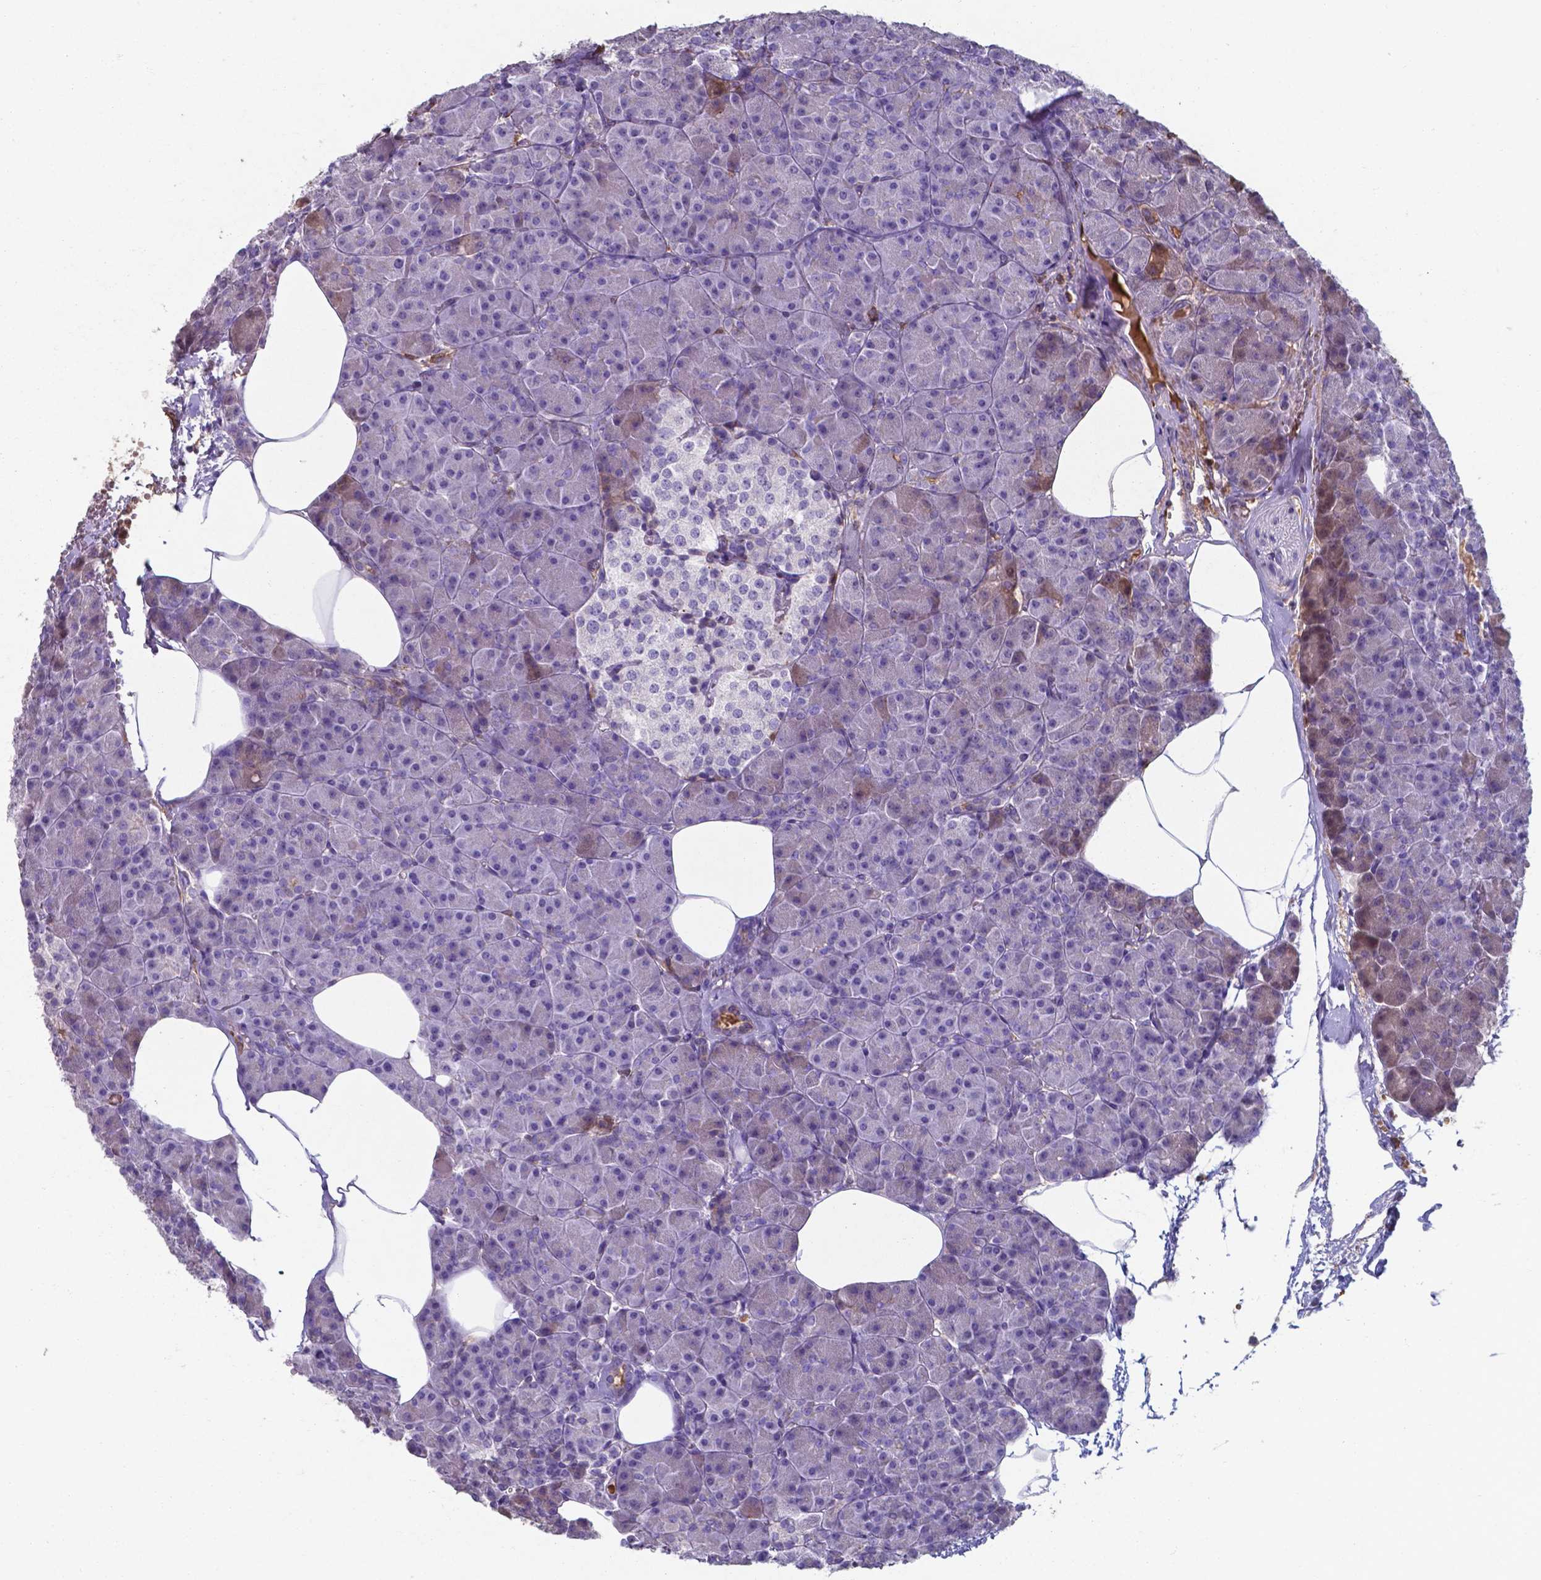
{"staining": {"intensity": "strong", "quantity": "<25%", "location": "cytoplasmic/membranous"}, "tissue": "pancreas", "cell_type": "Exocrine glandular cells", "image_type": "normal", "snomed": [{"axis": "morphology", "description": "Normal tissue, NOS"}, {"axis": "topography", "description": "Pancreas"}], "caption": "This is a micrograph of immunohistochemistry (IHC) staining of benign pancreas, which shows strong staining in the cytoplasmic/membranous of exocrine glandular cells.", "gene": "SERPINA1", "patient": {"sex": "female", "age": 45}}